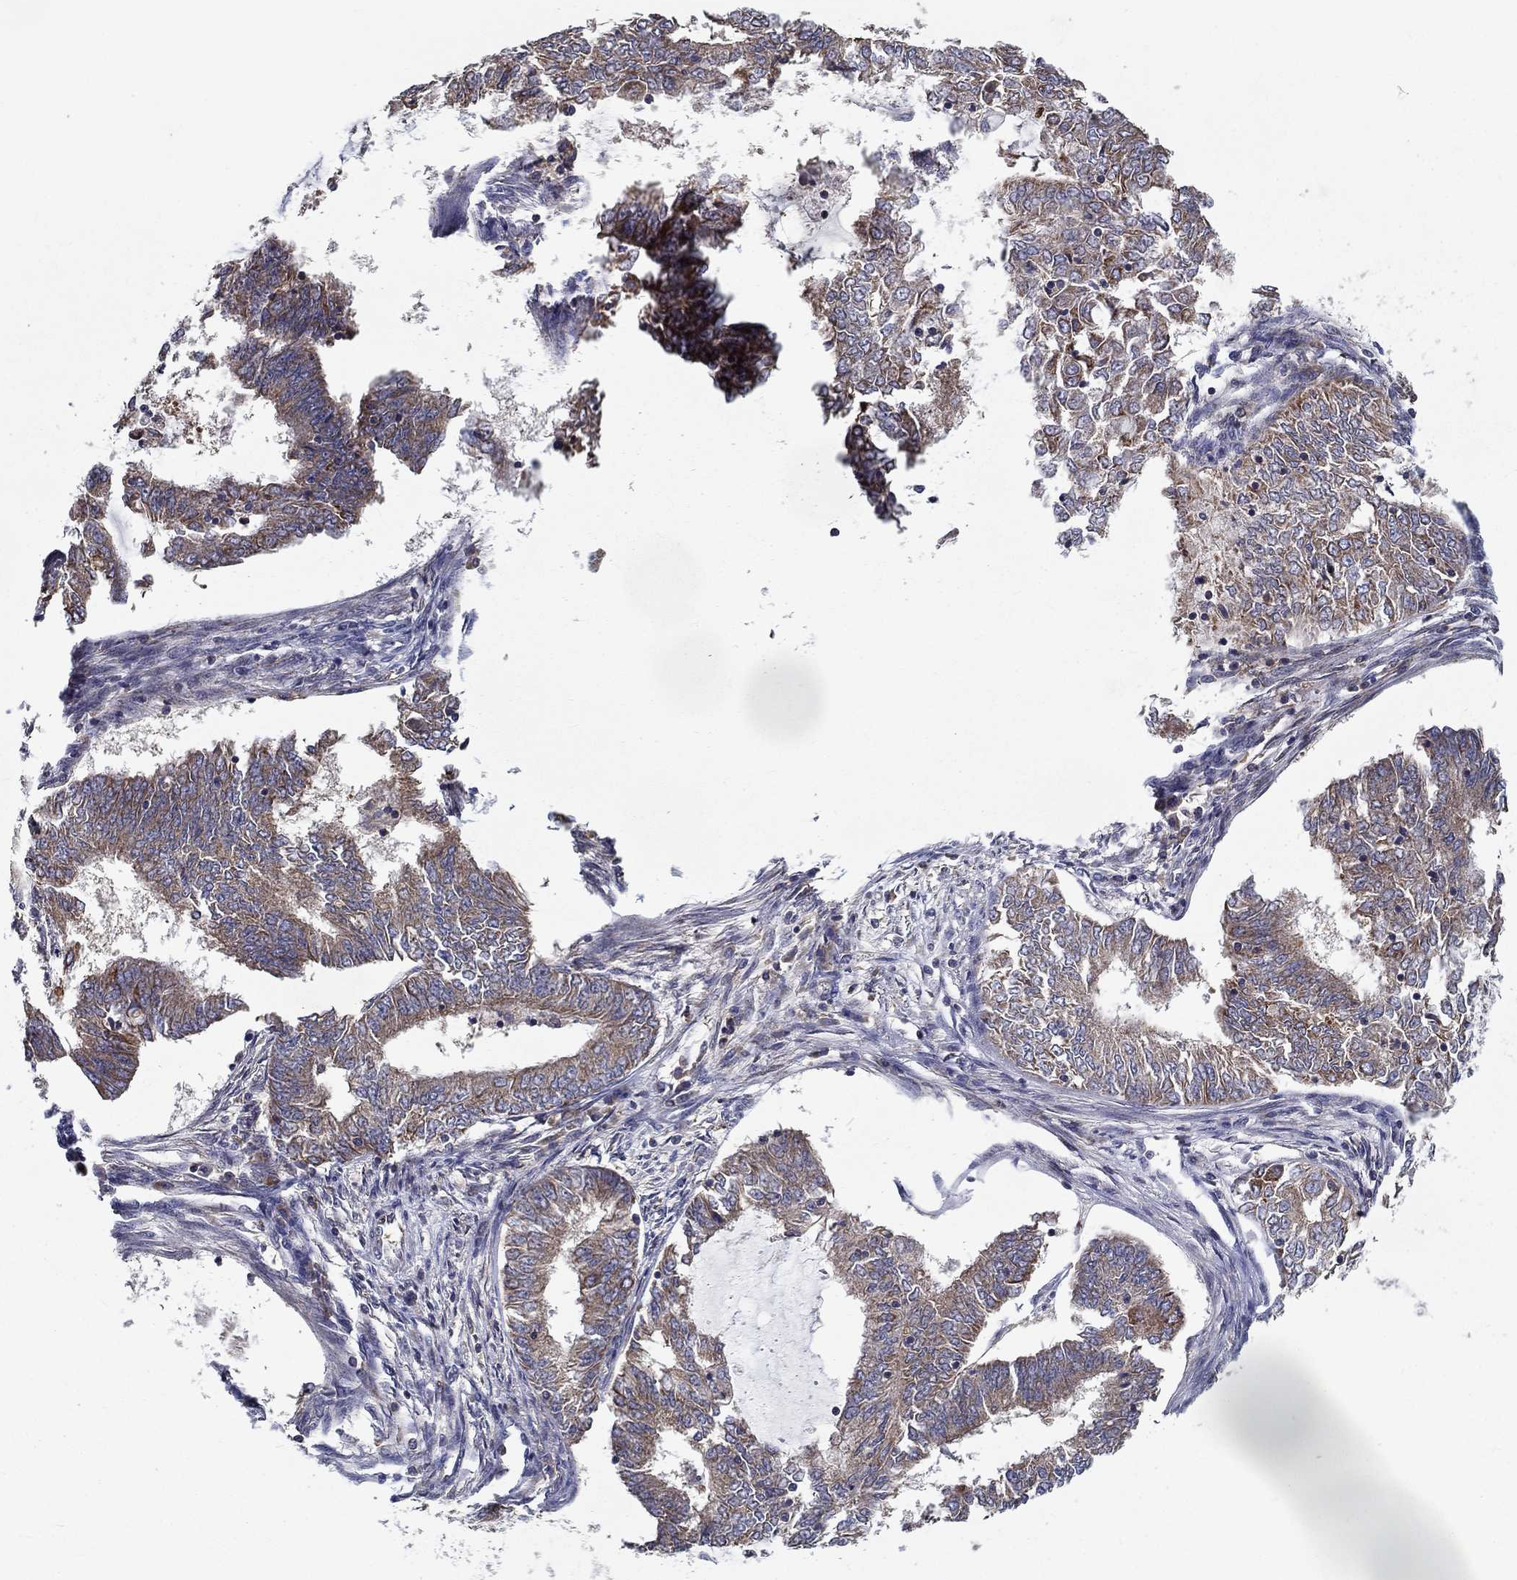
{"staining": {"intensity": "moderate", "quantity": "<25%", "location": "cytoplasmic/membranous"}, "tissue": "endometrial cancer", "cell_type": "Tumor cells", "image_type": "cancer", "snomed": [{"axis": "morphology", "description": "Adenocarcinoma, NOS"}, {"axis": "topography", "description": "Endometrium"}], "caption": "The immunohistochemical stain highlights moderate cytoplasmic/membranous expression in tumor cells of endometrial cancer (adenocarcinoma) tissue.", "gene": "ALDH4A1", "patient": {"sex": "female", "age": 62}}